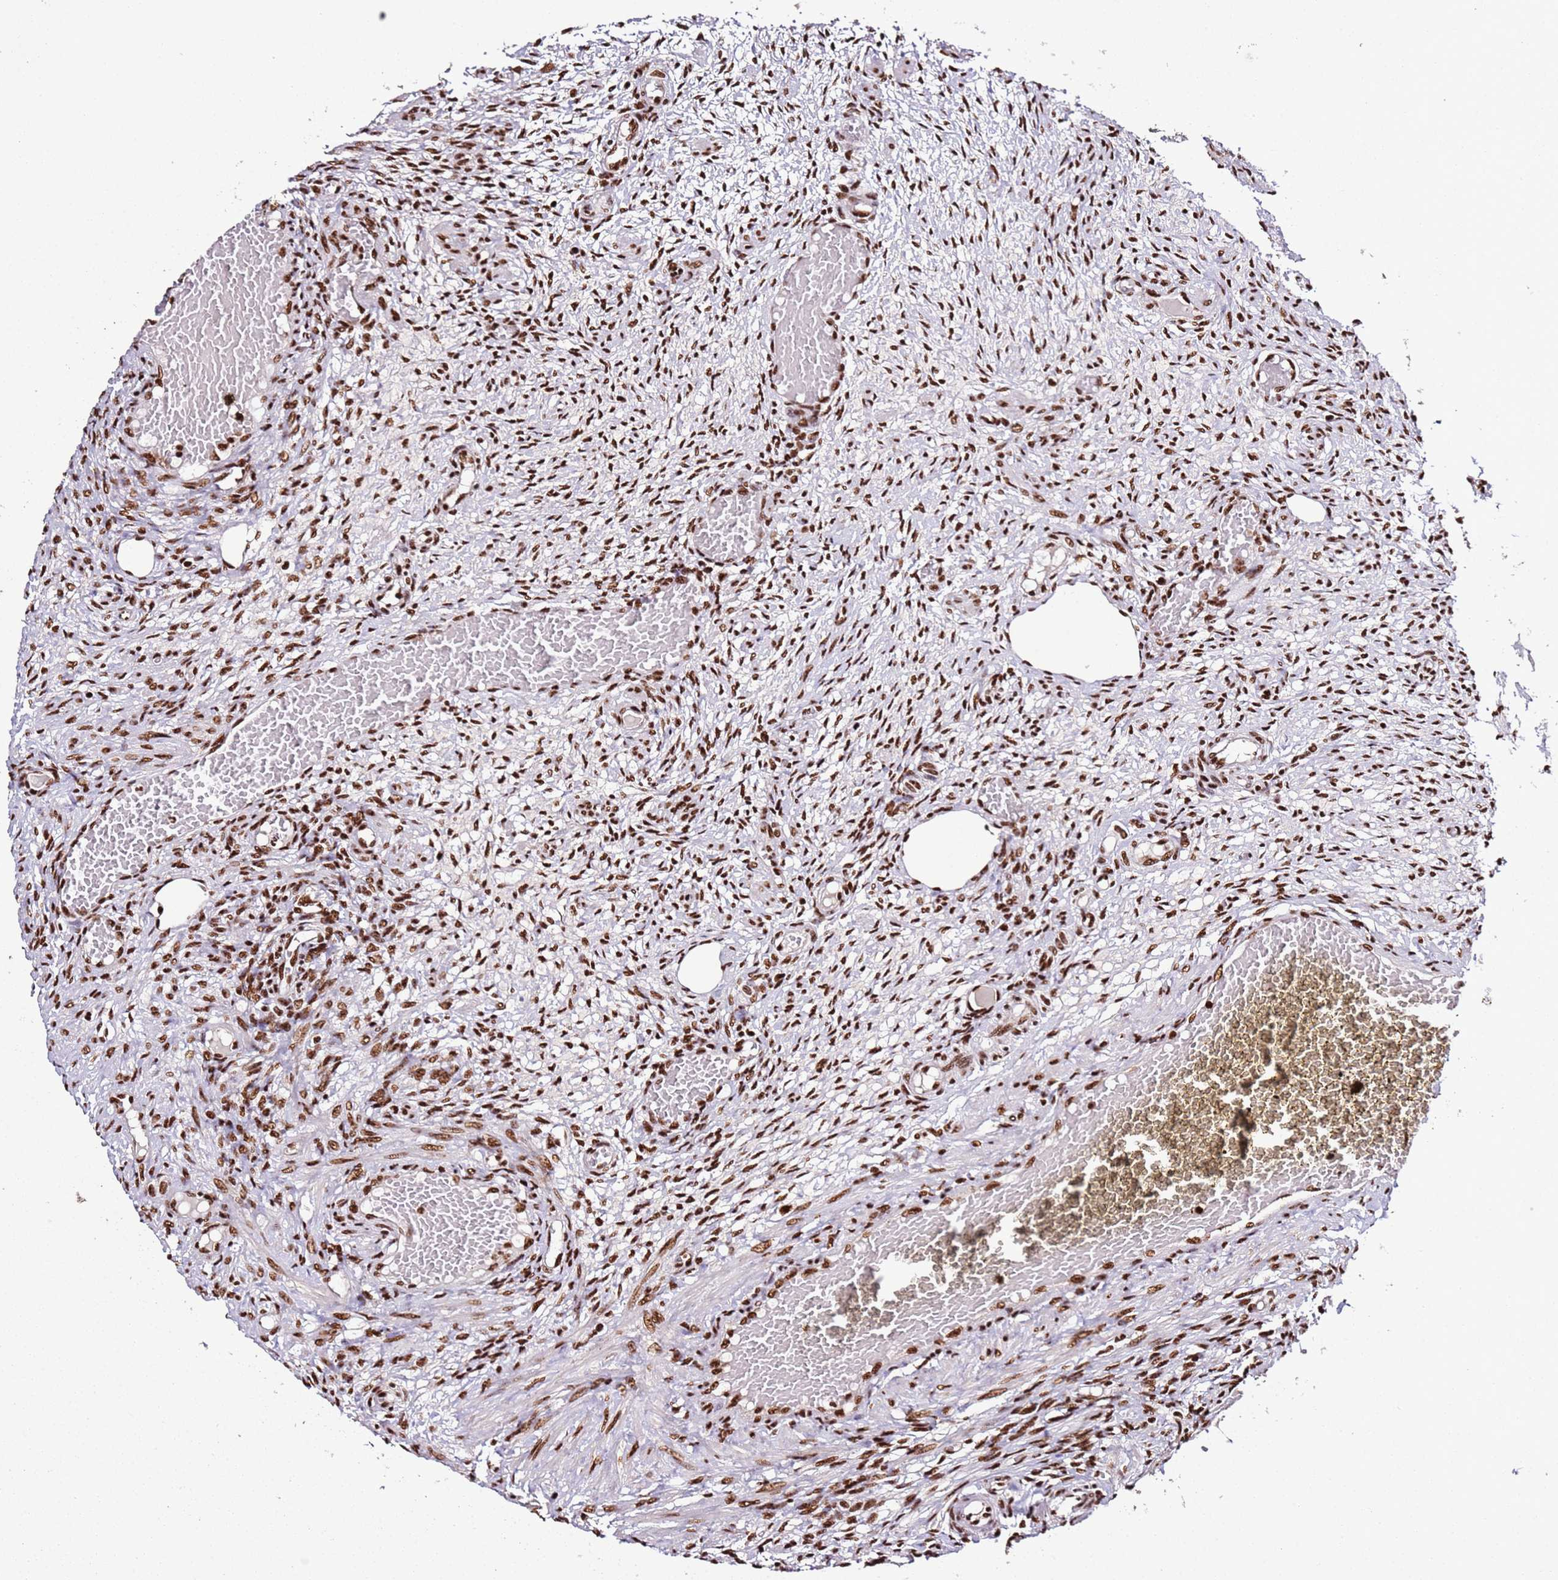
{"staining": {"intensity": "strong", "quantity": ">75%", "location": "nuclear"}, "tissue": "ovary", "cell_type": "Ovarian stroma cells", "image_type": "normal", "snomed": [{"axis": "morphology", "description": "Normal tissue, NOS"}, {"axis": "topography", "description": "Ovary"}], "caption": "This micrograph shows benign ovary stained with immunohistochemistry (IHC) to label a protein in brown. The nuclear of ovarian stroma cells show strong positivity for the protein. Nuclei are counter-stained blue.", "gene": "C6orf226", "patient": {"sex": "female", "age": 27}}